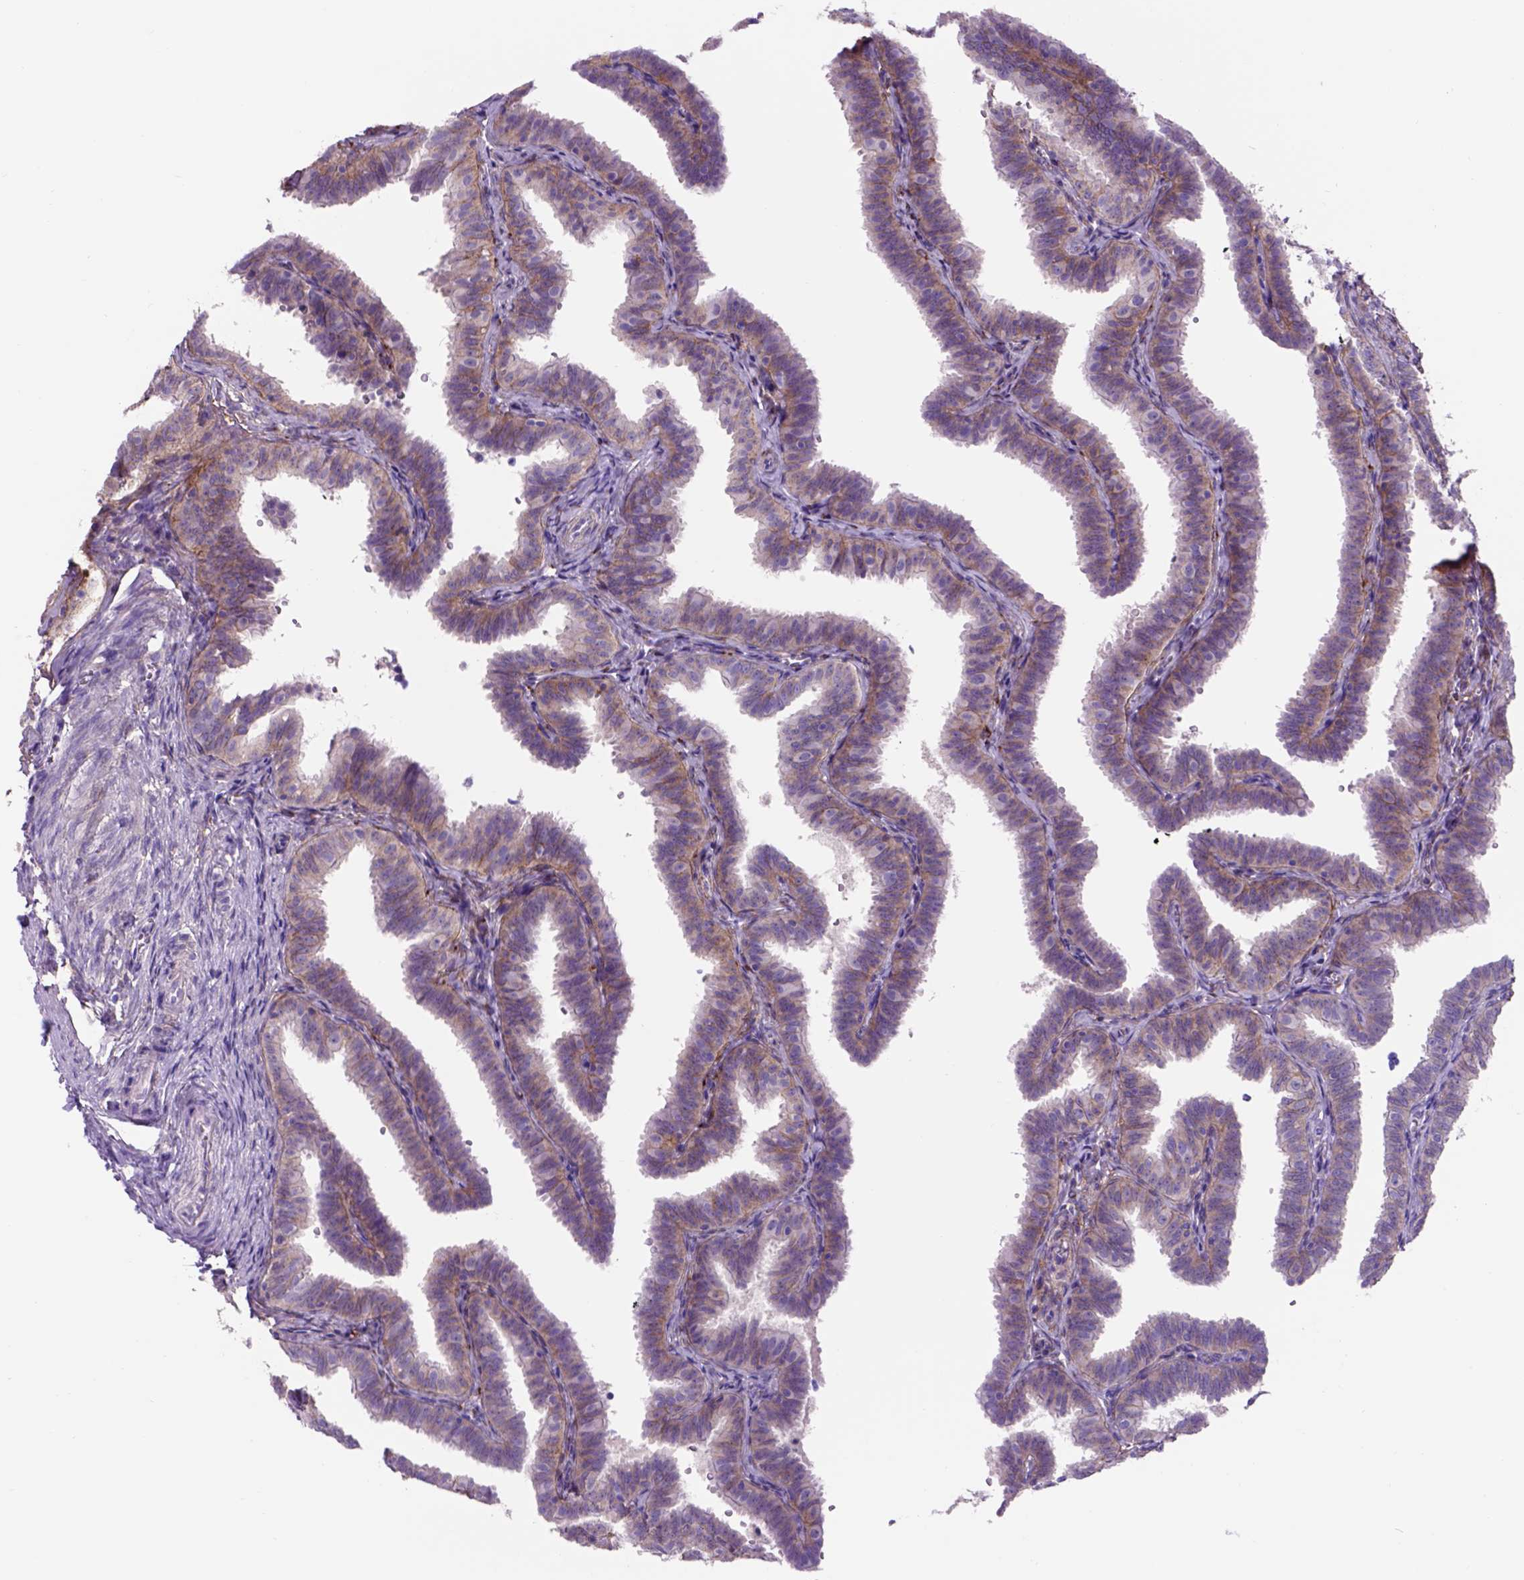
{"staining": {"intensity": "weak", "quantity": ">75%", "location": "cytoplasmic/membranous"}, "tissue": "fallopian tube", "cell_type": "Glandular cells", "image_type": "normal", "snomed": [{"axis": "morphology", "description": "Normal tissue, NOS"}, {"axis": "topography", "description": "Fallopian tube"}], "caption": "This histopathology image reveals IHC staining of benign human fallopian tube, with low weak cytoplasmic/membranous positivity in approximately >75% of glandular cells.", "gene": "EGFR", "patient": {"sex": "female", "age": 25}}